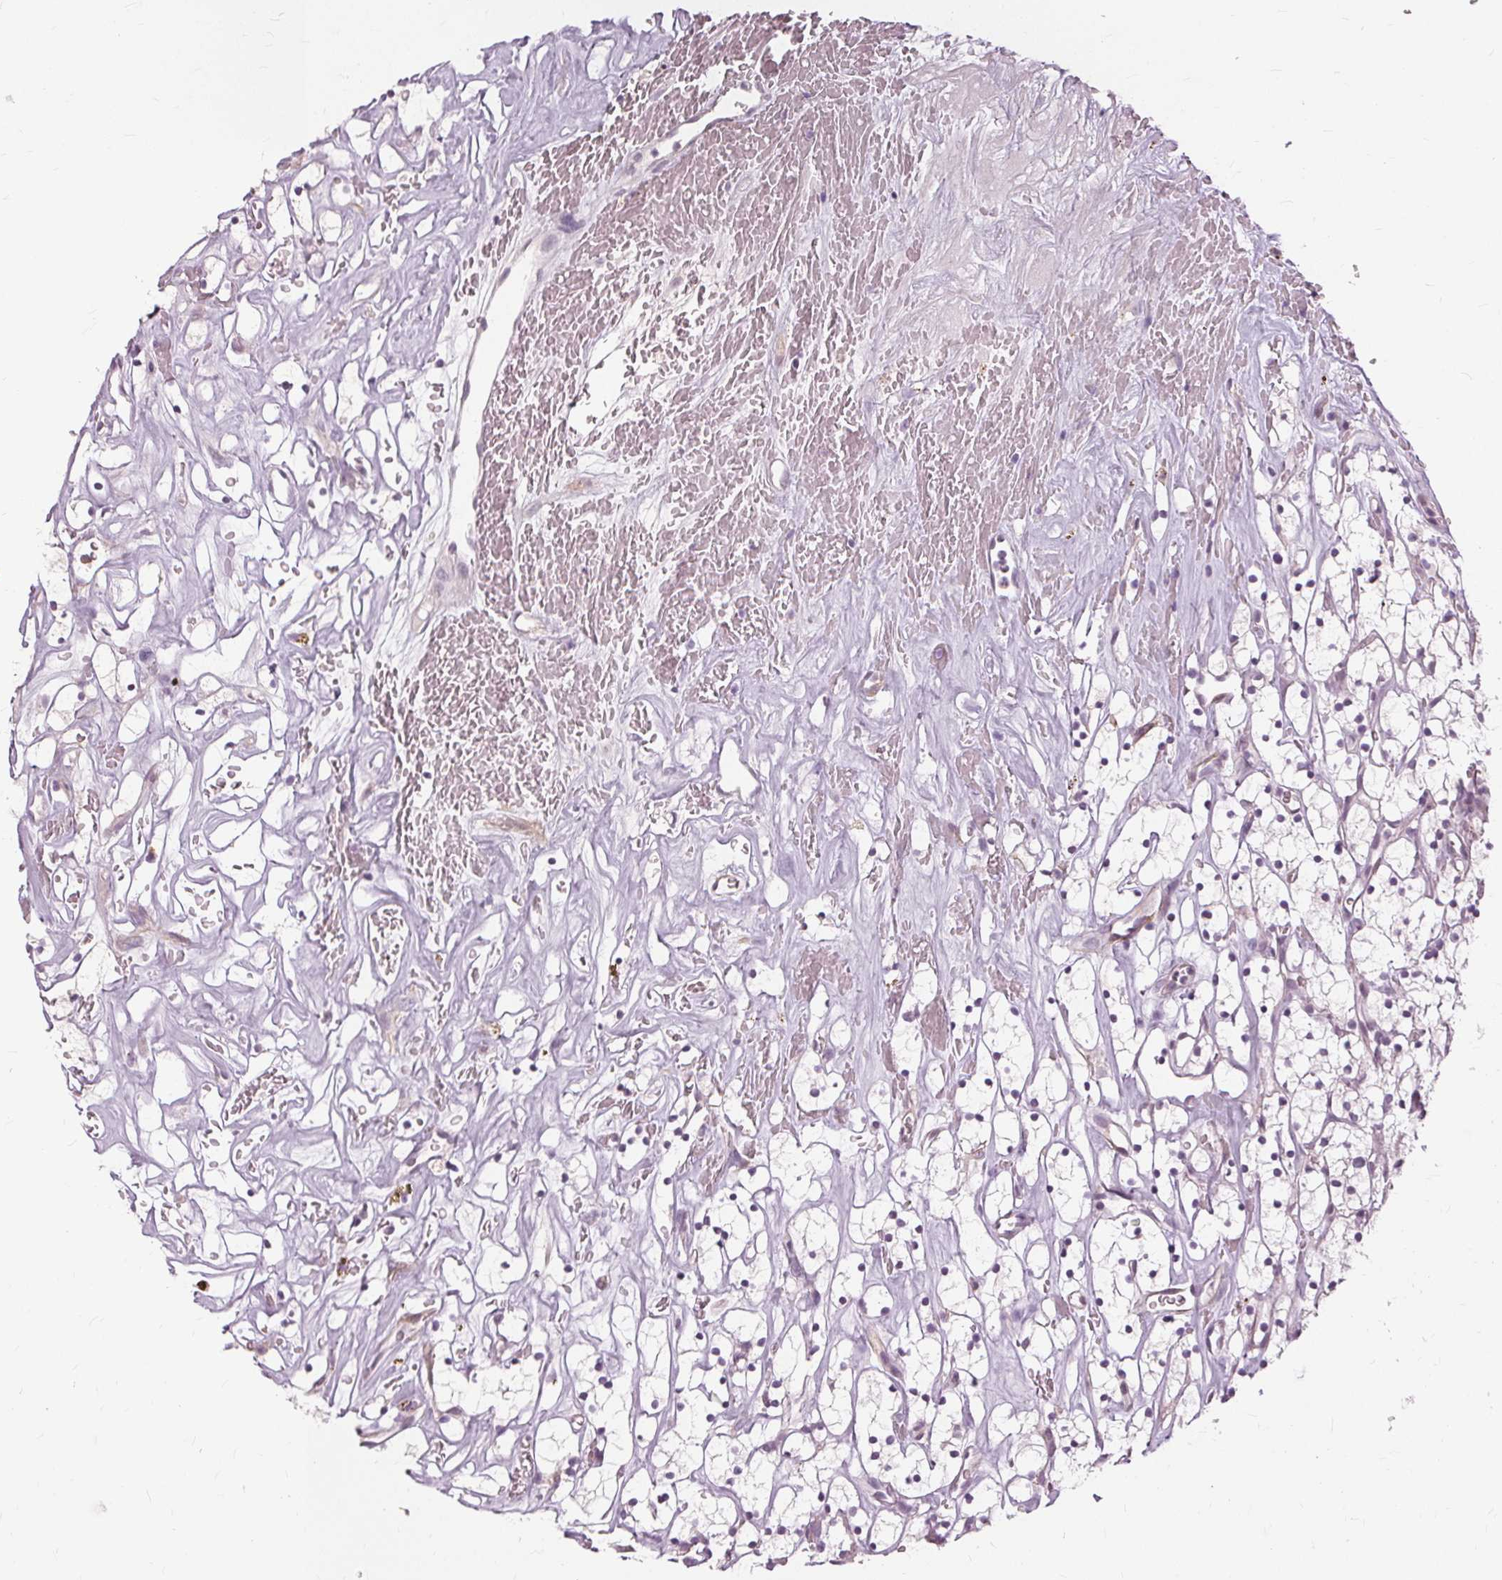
{"staining": {"intensity": "negative", "quantity": "none", "location": "none"}, "tissue": "renal cancer", "cell_type": "Tumor cells", "image_type": "cancer", "snomed": [{"axis": "morphology", "description": "Adenocarcinoma, NOS"}, {"axis": "topography", "description": "Kidney"}], "caption": "Image shows no protein expression in tumor cells of adenocarcinoma (renal) tissue.", "gene": "SFTPD", "patient": {"sex": "female", "age": 64}}